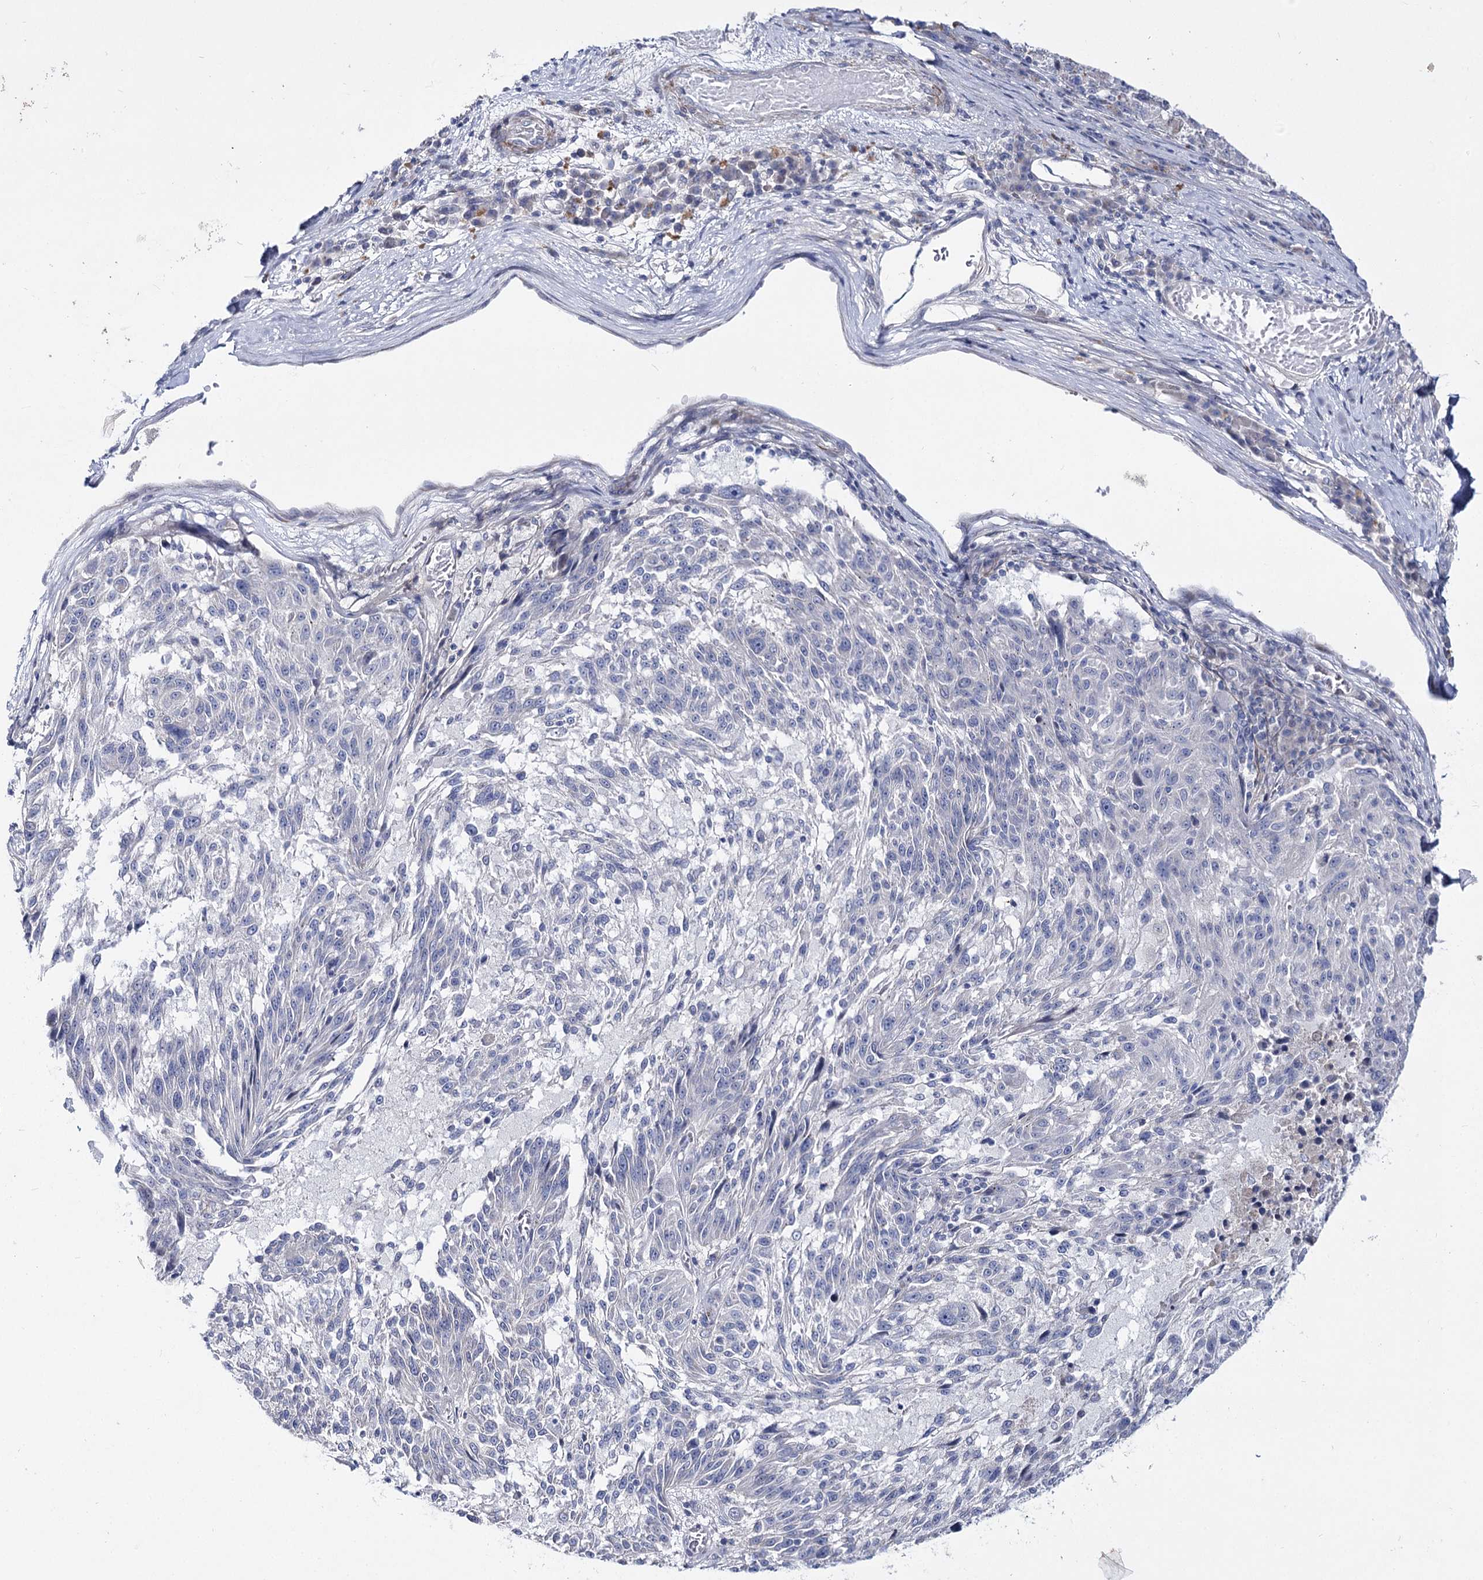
{"staining": {"intensity": "negative", "quantity": "none", "location": "none"}, "tissue": "melanoma", "cell_type": "Tumor cells", "image_type": "cancer", "snomed": [{"axis": "morphology", "description": "Malignant melanoma, NOS"}, {"axis": "topography", "description": "Skin"}], "caption": "Immunohistochemistry histopathology image of neoplastic tissue: malignant melanoma stained with DAB displays no significant protein staining in tumor cells. Nuclei are stained in blue.", "gene": "LRRC14B", "patient": {"sex": "male", "age": 53}}